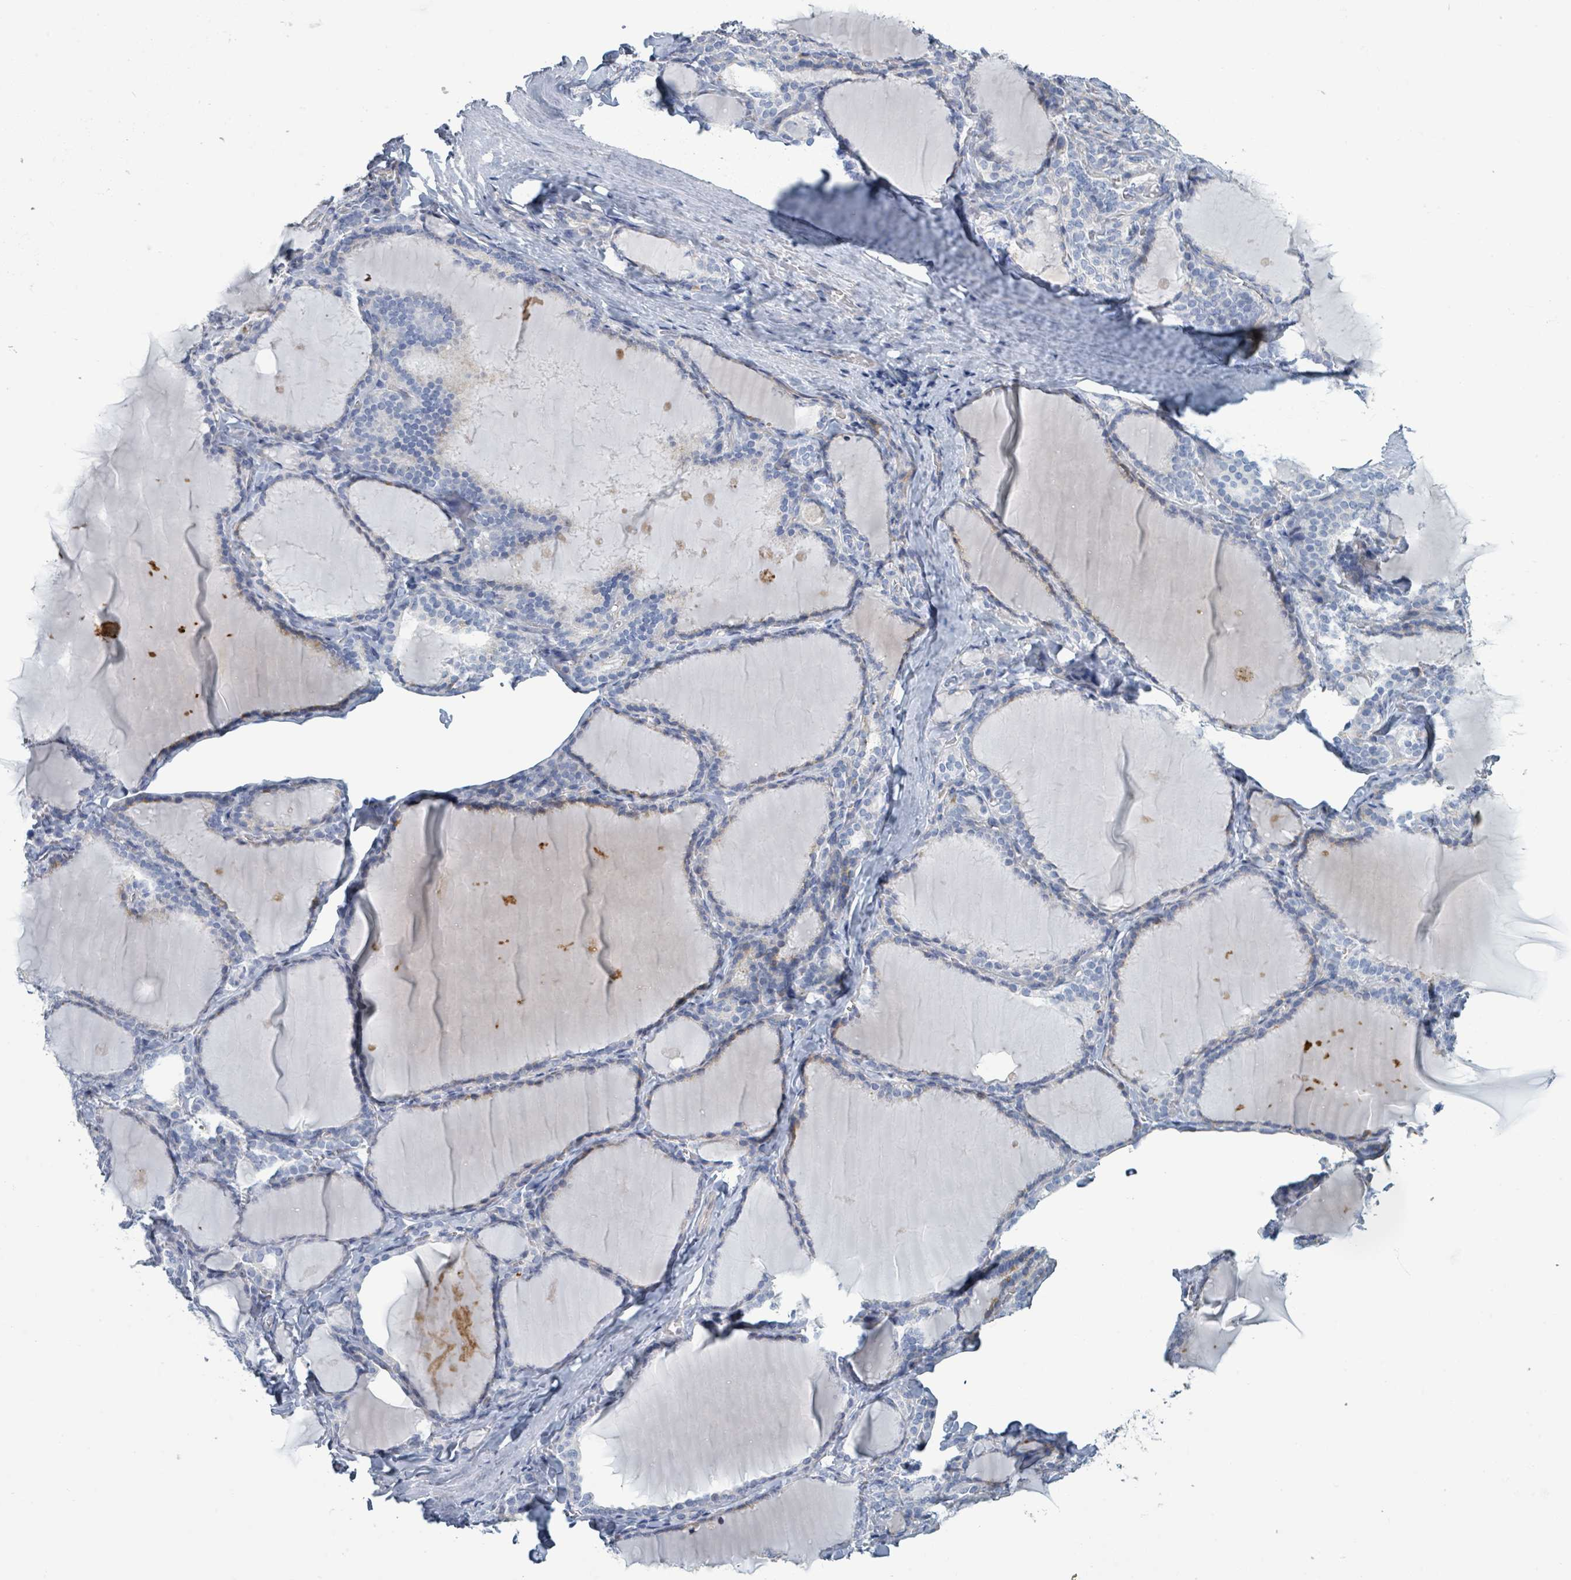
{"staining": {"intensity": "weak", "quantity": "25%-75%", "location": "cytoplasmic/membranous"}, "tissue": "thyroid gland", "cell_type": "Glandular cells", "image_type": "normal", "snomed": [{"axis": "morphology", "description": "Normal tissue, NOS"}, {"axis": "topography", "description": "Thyroid gland"}], "caption": "High-power microscopy captured an immunohistochemistry histopathology image of normal thyroid gland, revealing weak cytoplasmic/membranous staining in about 25%-75% of glandular cells. (DAB (3,3'-diaminobenzidine) IHC, brown staining for protein, blue staining for nuclei).", "gene": "RAB33B", "patient": {"sex": "female", "age": 31}}